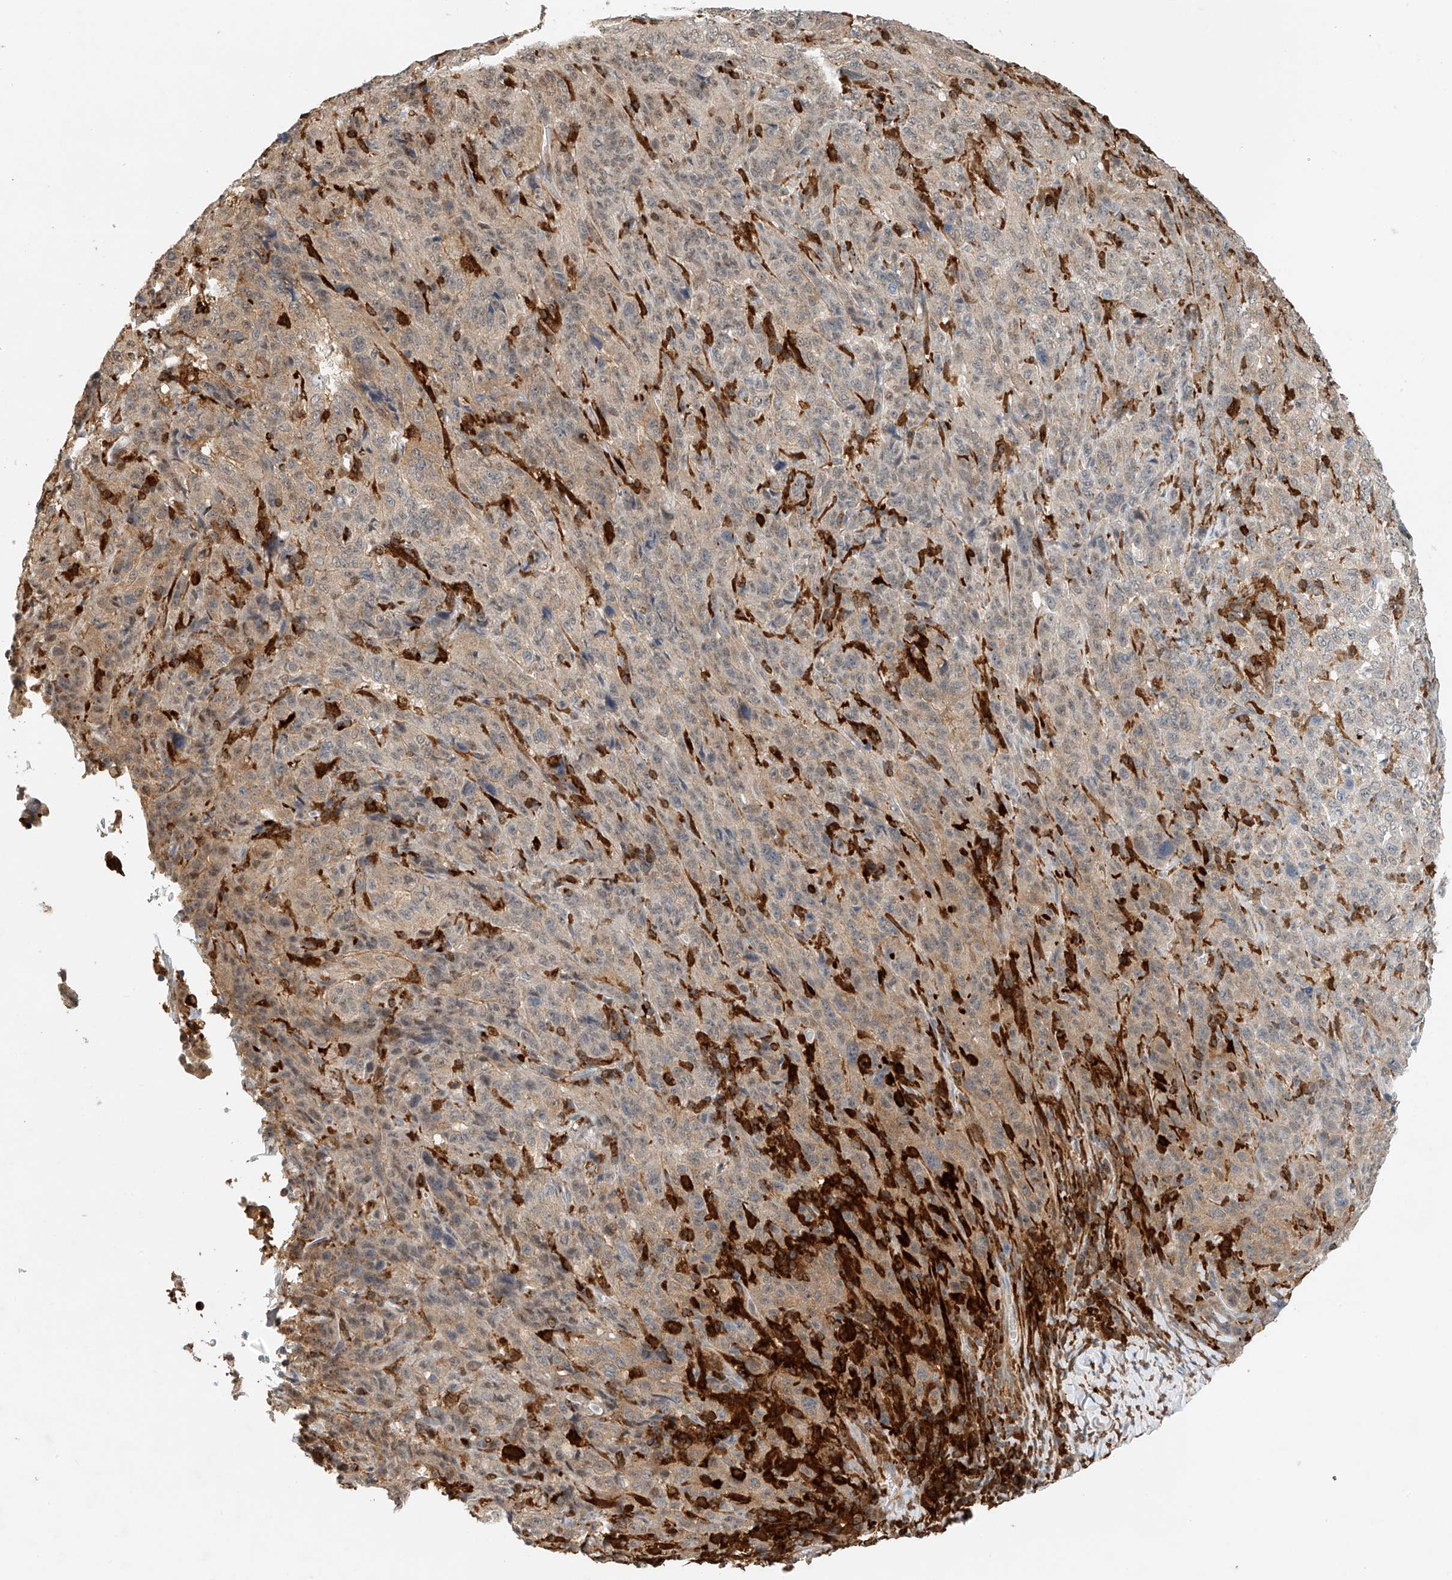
{"staining": {"intensity": "weak", "quantity": "25%-75%", "location": "cytoplasmic/membranous,nuclear"}, "tissue": "pancreatic cancer", "cell_type": "Tumor cells", "image_type": "cancer", "snomed": [{"axis": "morphology", "description": "Adenocarcinoma, NOS"}, {"axis": "topography", "description": "Pancreas"}], "caption": "The histopathology image shows immunohistochemical staining of adenocarcinoma (pancreatic). There is weak cytoplasmic/membranous and nuclear positivity is identified in approximately 25%-75% of tumor cells. (DAB (3,3'-diaminobenzidine) = brown stain, brightfield microscopy at high magnification).", "gene": "MICAL1", "patient": {"sex": "male", "age": 63}}